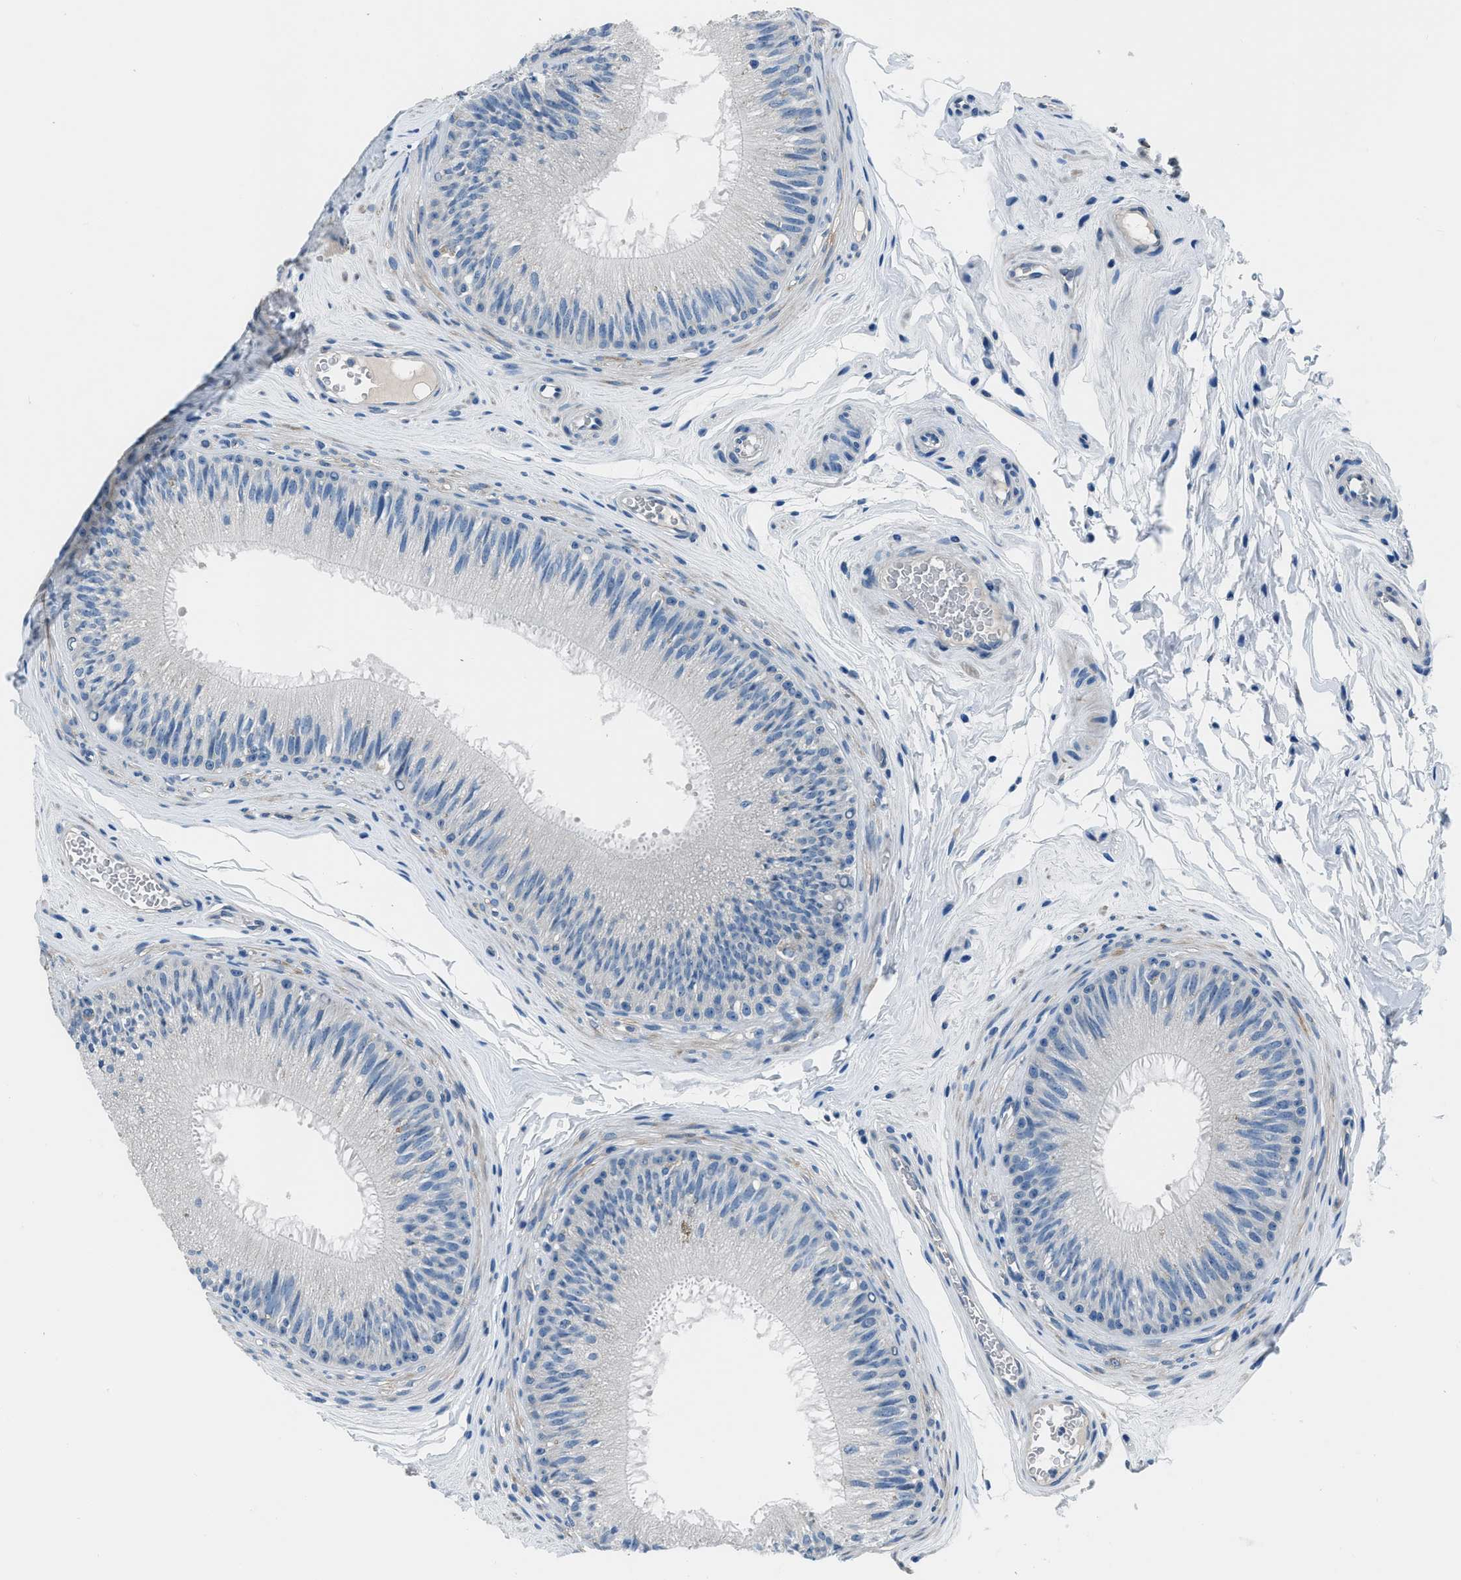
{"staining": {"intensity": "negative", "quantity": "none", "location": "none"}, "tissue": "epididymis", "cell_type": "Glandular cells", "image_type": "normal", "snomed": [{"axis": "morphology", "description": "Normal tissue, NOS"}, {"axis": "topography", "description": "Testis"}, {"axis": "topography", "description": "Epididymis"}], "caption": "The immunohistochemistry histopathology image has no significant positivity in glandular cells of epididymis. (Stains: DAB (3,3'-diaminobenzidine) IHC with hematoxylin counter stain, Microscopy: brightfield microscopy at high magnification).", "gene": "GJA3", "patient": {"sex": "male", "age": 36}}